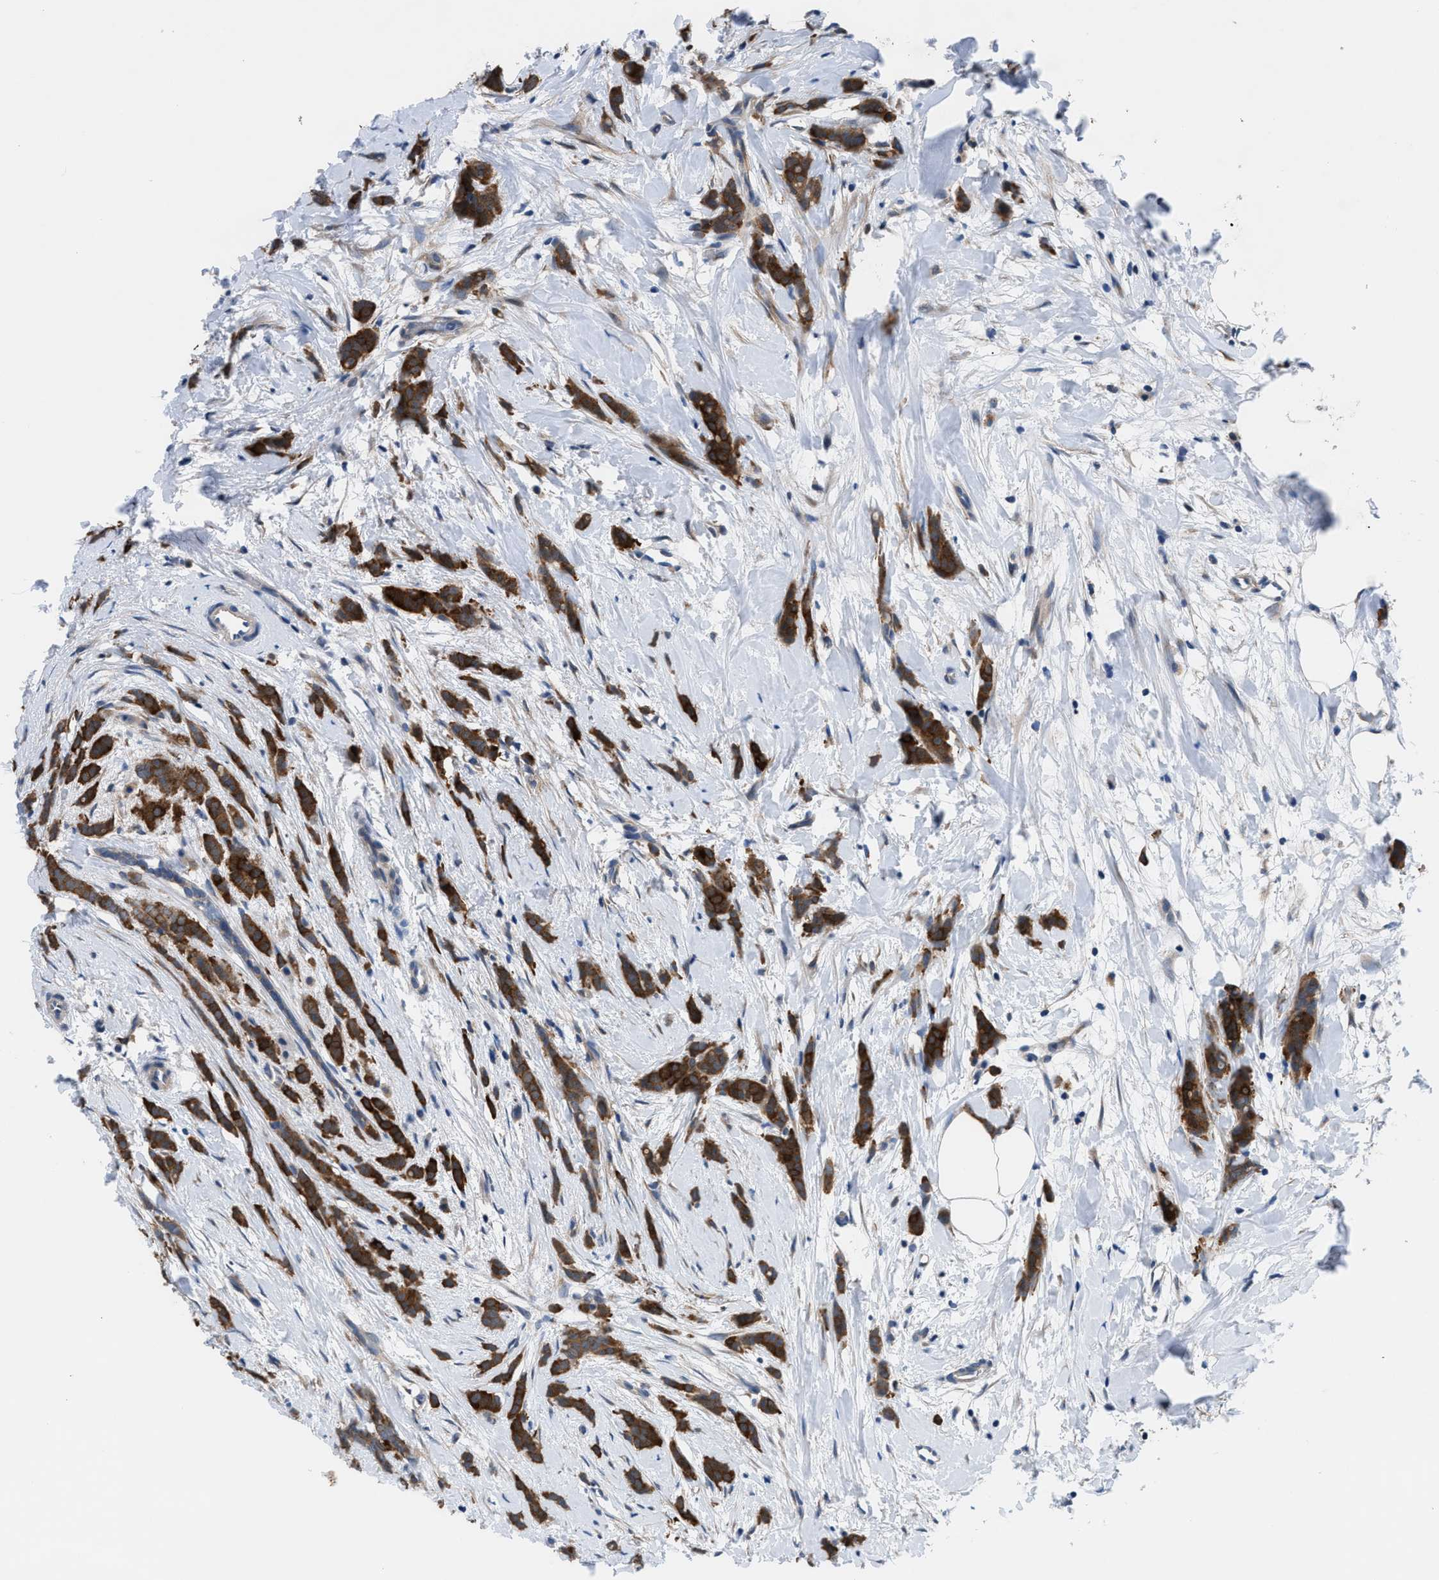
{"staining": {"intensity": "strong", "quantity": ">75%", "location": "cytoplasmic/membranous"}, "tissue": "breast cancer", "cell_type": "Tumor cells", "image_type": "cancer", "snomed": [{"axis": "morphology", "description": "Lobular carcinoma, in situ"}, {"axis": "morphology", "description": "Lobular carcinoma"}, {"axis": "topography", "description": "Breast"}], "caption": "Protein expression analysis of human breast lobular carcinoma reveals strong cytoplasmic/membranous expression in approximately >75% of tumor cells.", "gene": "TMEM45B", "patient": {"sex": "female", "age": 41}}